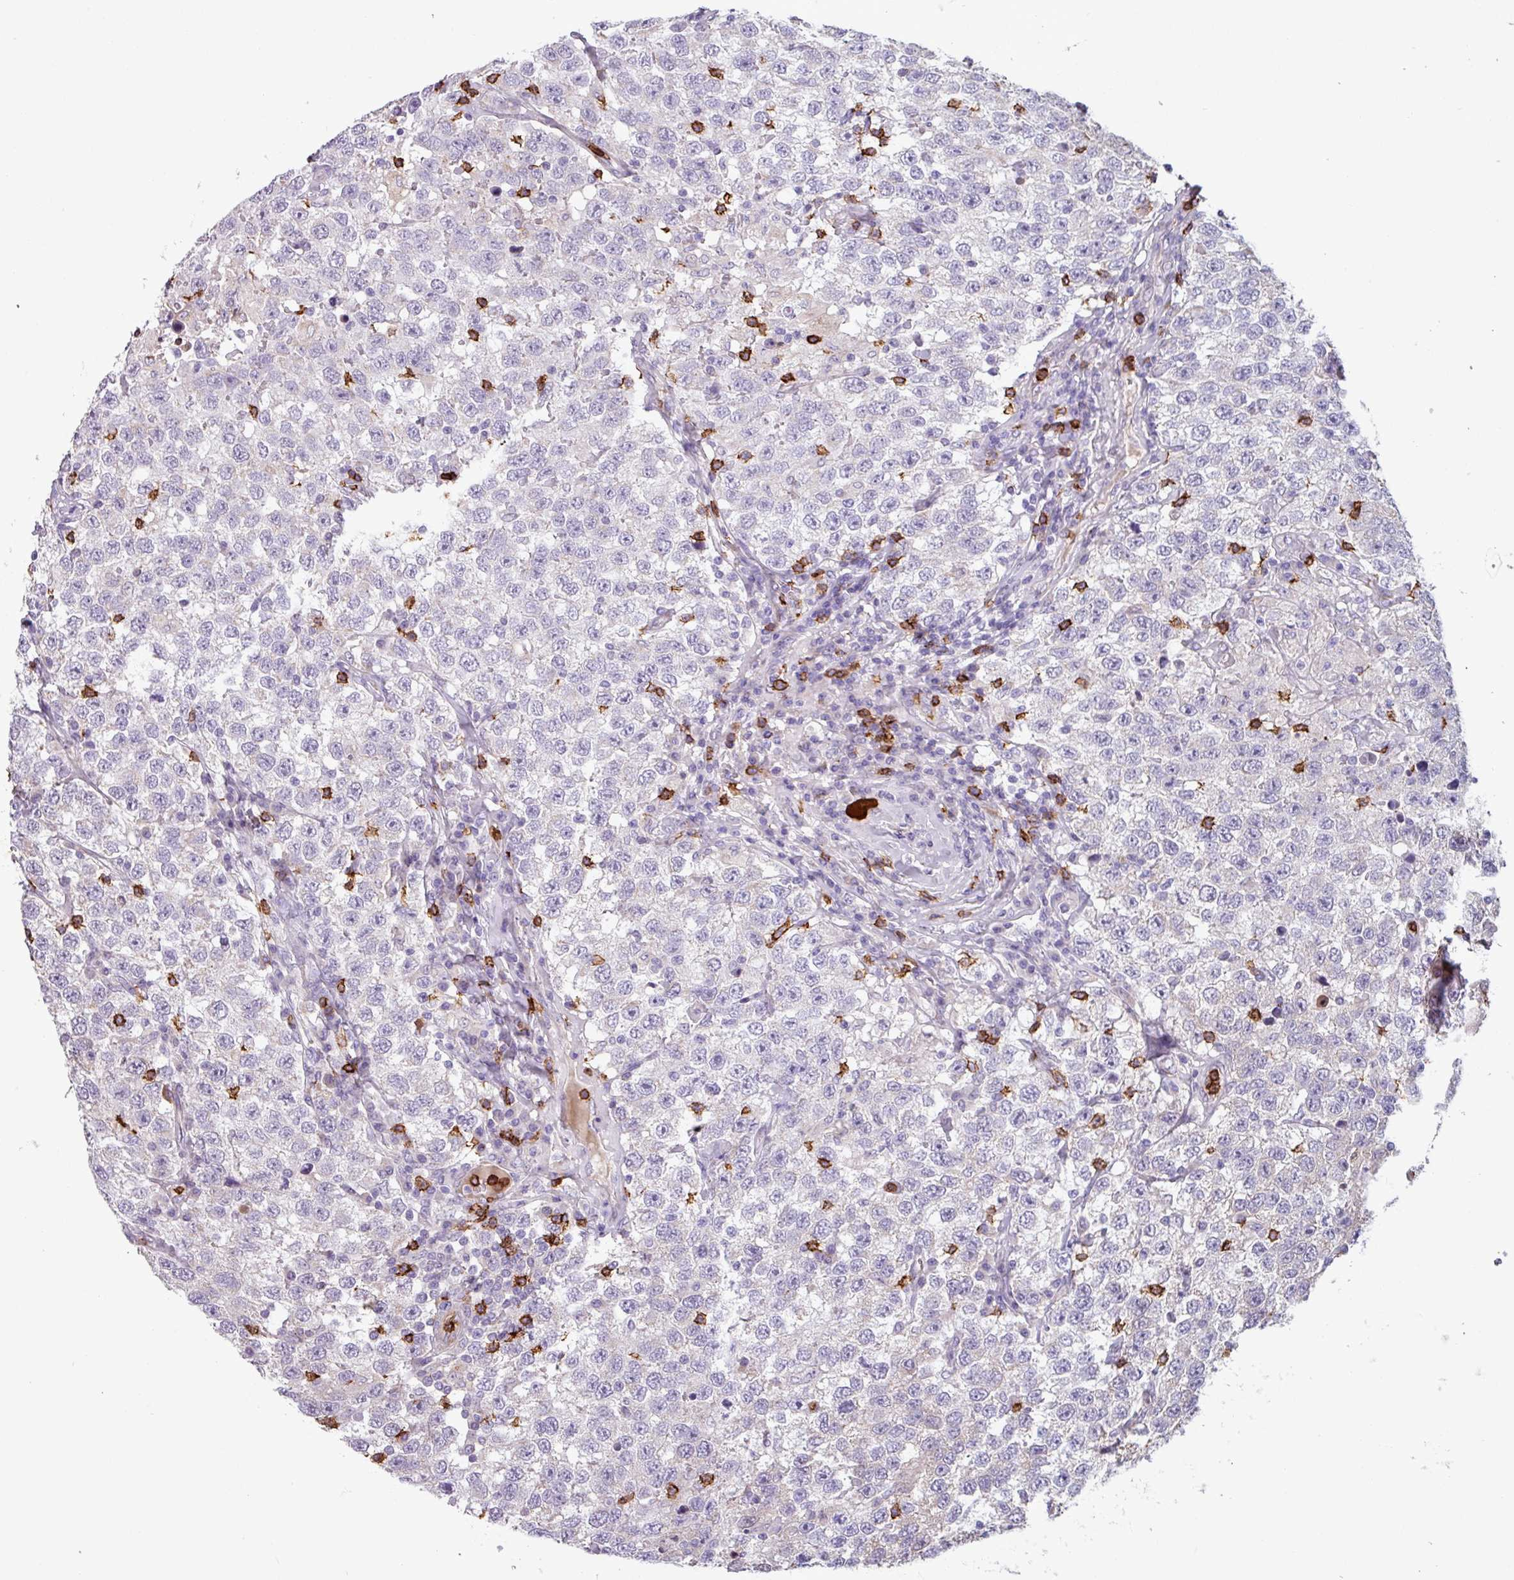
{"staining": {"intensity": "negative", "quantity": "none", "location": "none"}, "tissue": "testis cancer", "cell_type": "Tumor cells", "image_type": "cancer", "snomed": [{"axis": "morphology", "description": "Seminoma, NOS"}, {"axis": "topography", "description": "Testis"}], "caption": "This is an IHC histopathology image of human seminoma (testis). There is no staining in tumor cells.", "gene": "CD8A", "patient": {"sex": "male", "age": 41}}